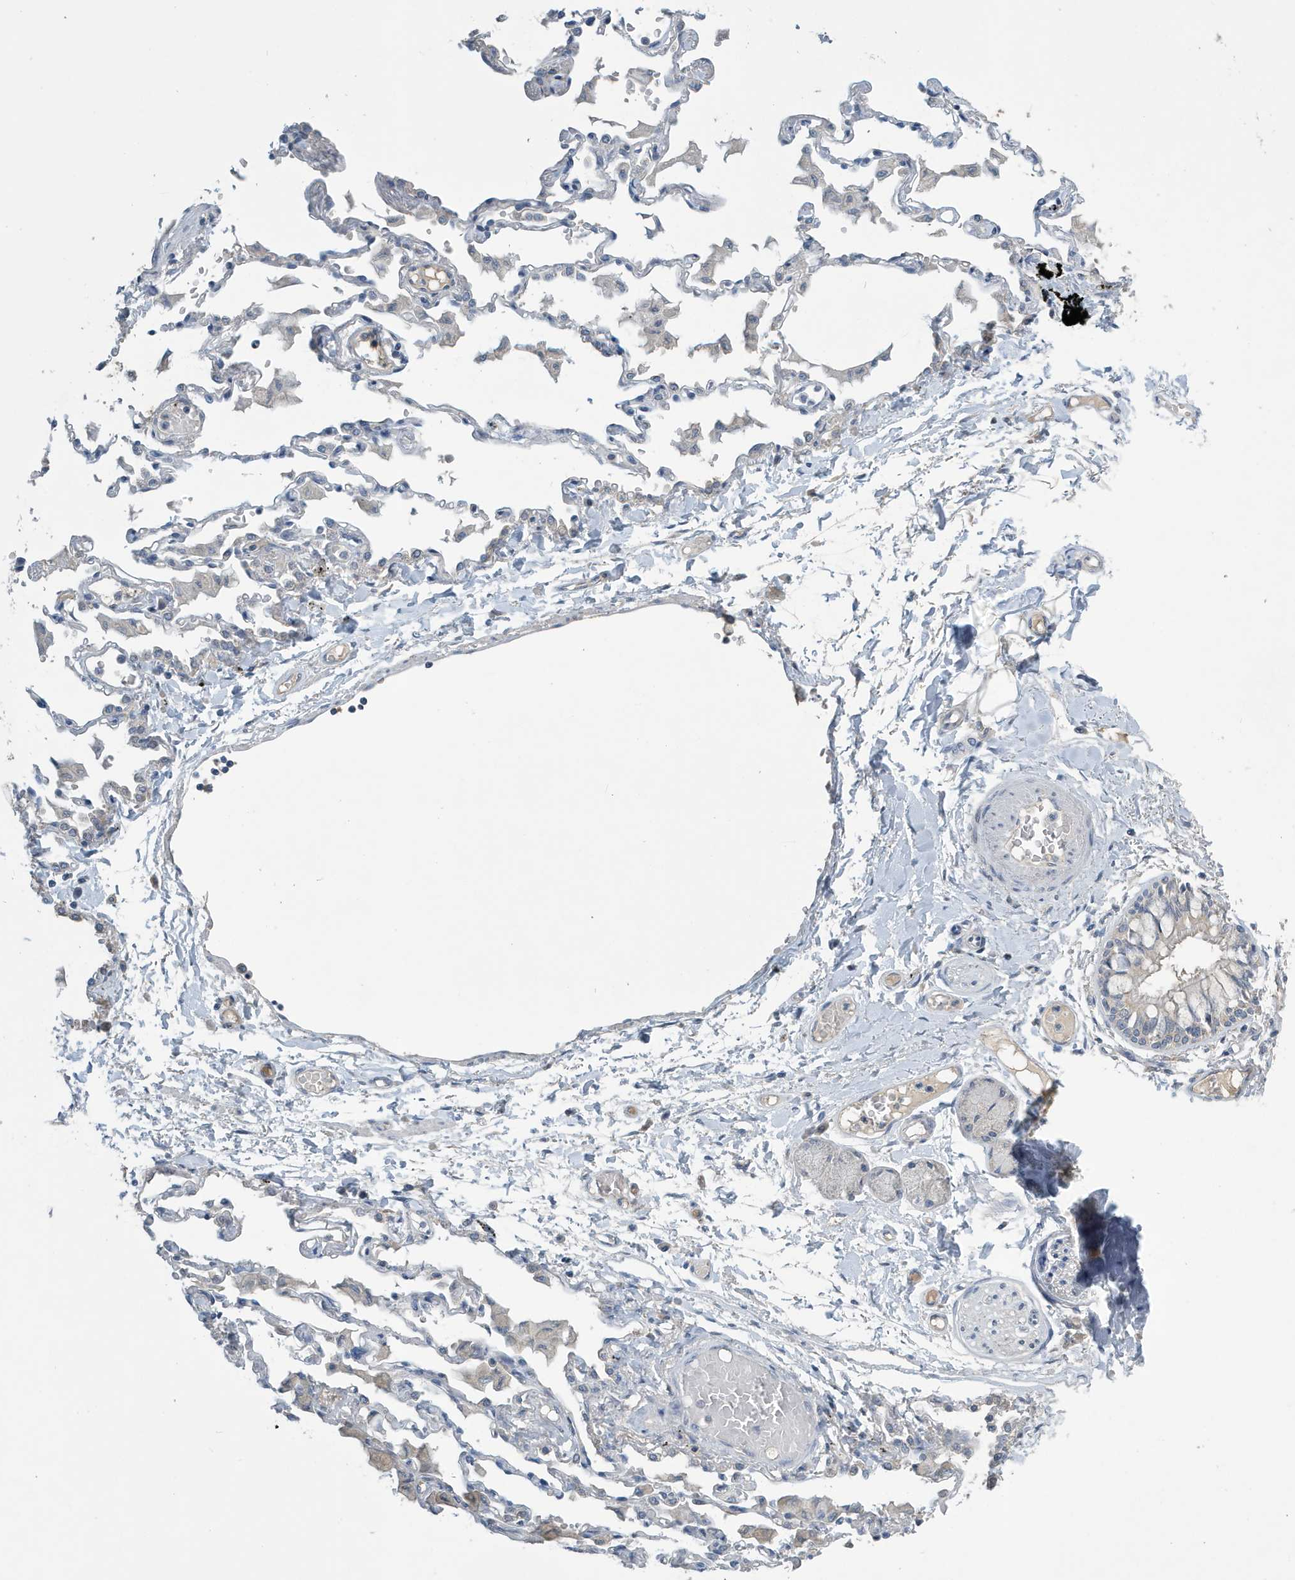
{"staining": {"intensity": "negative", "quantity": "none", "location": "none"}, "tissue": "adipose tissue", "cell_type": "Adipocytes", "image_type": "normal", "snomed": [{"axis": "morphology", "description": "Normal tissue, NOS"}, {"axis": "topography", "description": "Cartilage tissue"}, {"axis": "topography", "description": "Bronchus"}, {"axis": "topography", "description": "Lung"}, {"axis": "topography", "description": "Peripheral nerve tissue"}], "caption": "Immunohistochemical staining of normal adipose tissue exhibits no significant staining in adipocytes. (DAB (3,3'-diaminobenzidine) IHC with hematoxylin counter stain).", "gene": "UGT2B4", "patient": {"sex": "female", "age": 49}}